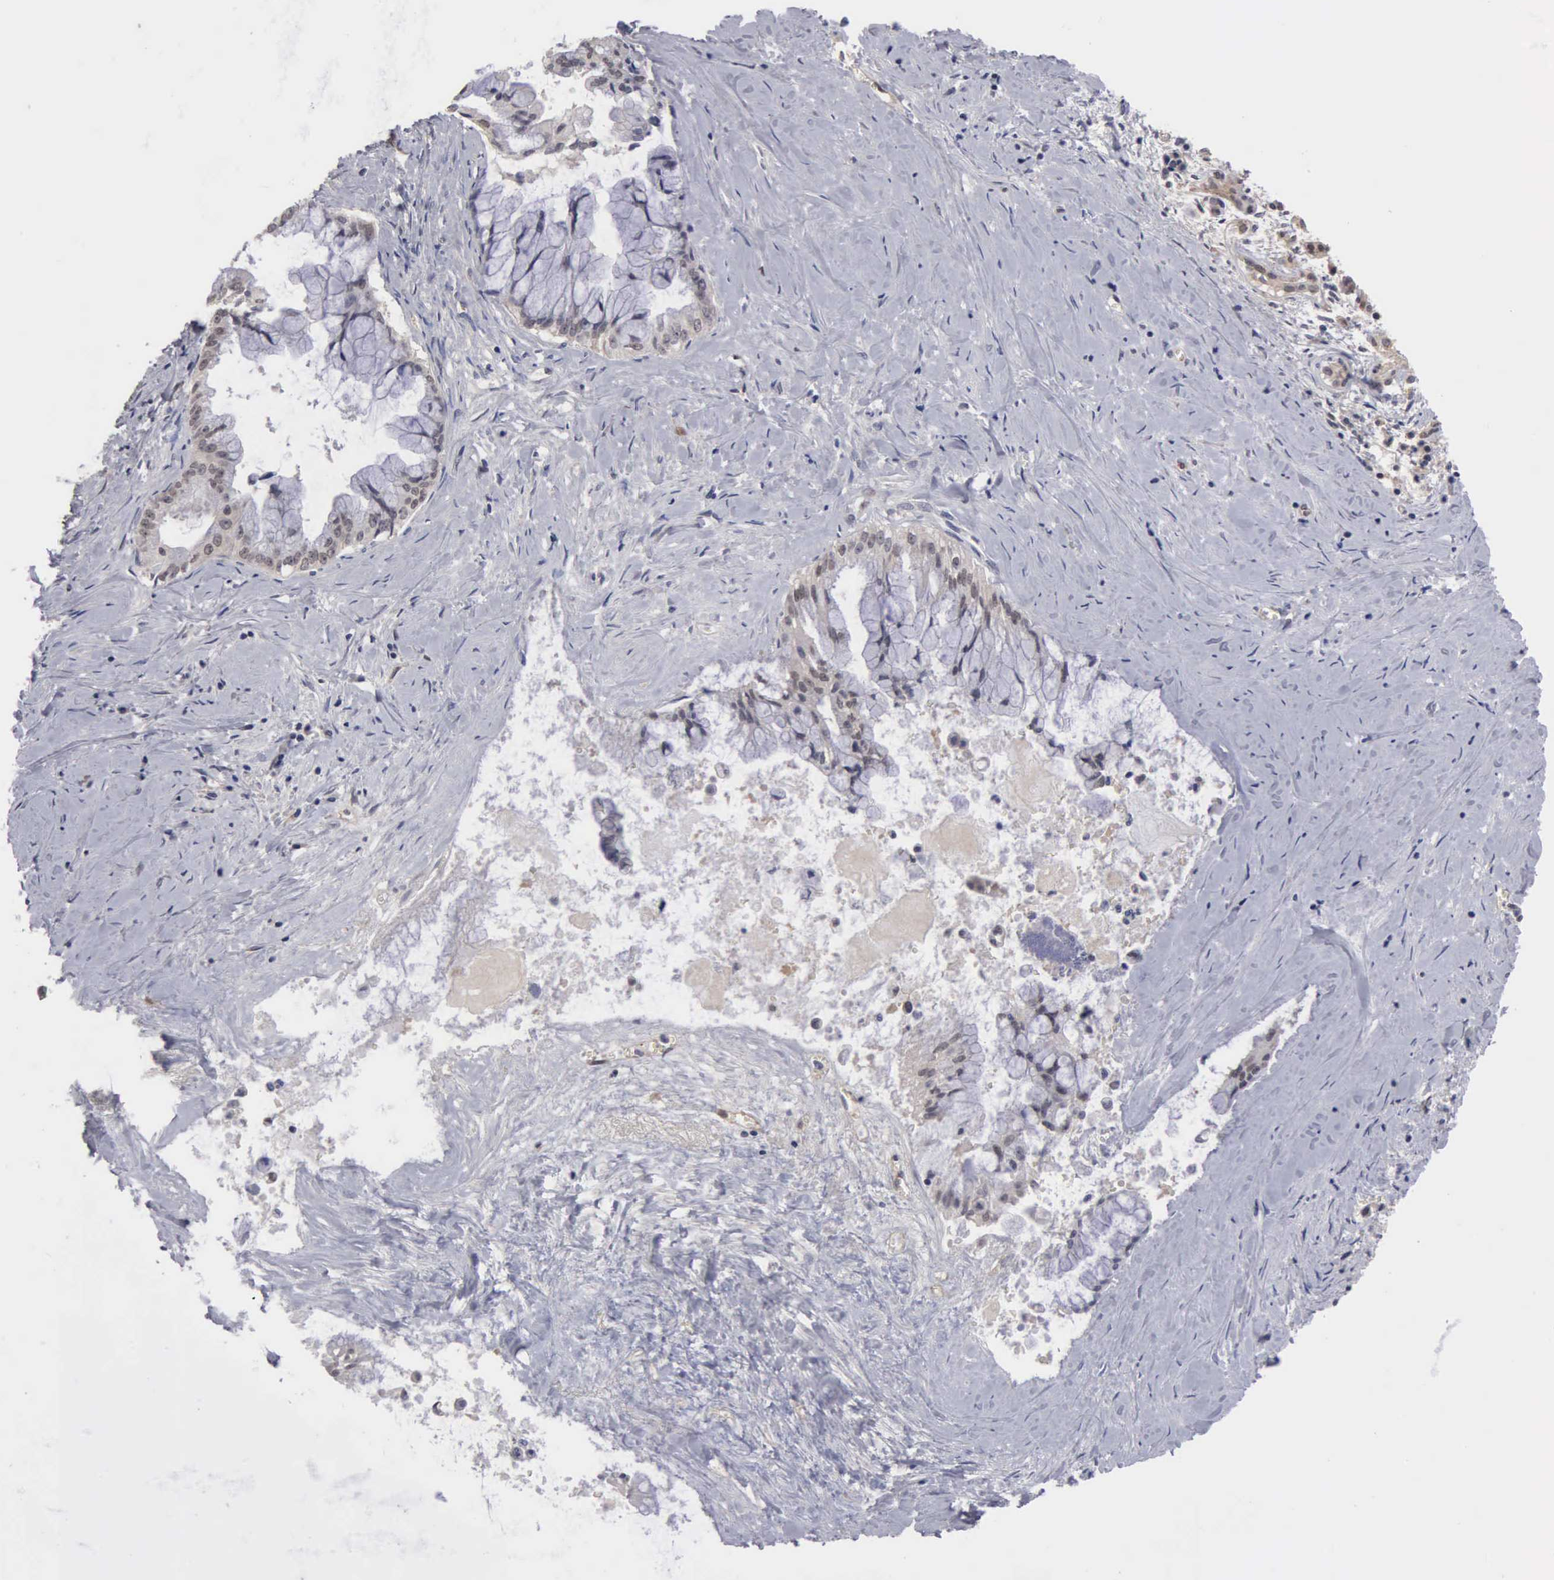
{"staining": {"intensity": "weak", "quantity": "<25%", "location": "cytoplasmic/membranous,nuclear"}, "tissue": "pancreatic cancer", "cell_type": "Tumor cells", "image_type": "cancer", "snomed": [{"axis": "morphology", "description": "Adenocarcinoma, NOS"}, {"axis": "topography", "description": "Pancreas"}], "caption": "An immunohistochemistry photomicrograph of adenocarcinoma (pancreatic) is shown. There is no staining in tumor cells of adenocarcinoma (pancreatic).", "gene": "ZBTB33", "patient": {"sex": "male", "age": 59}}